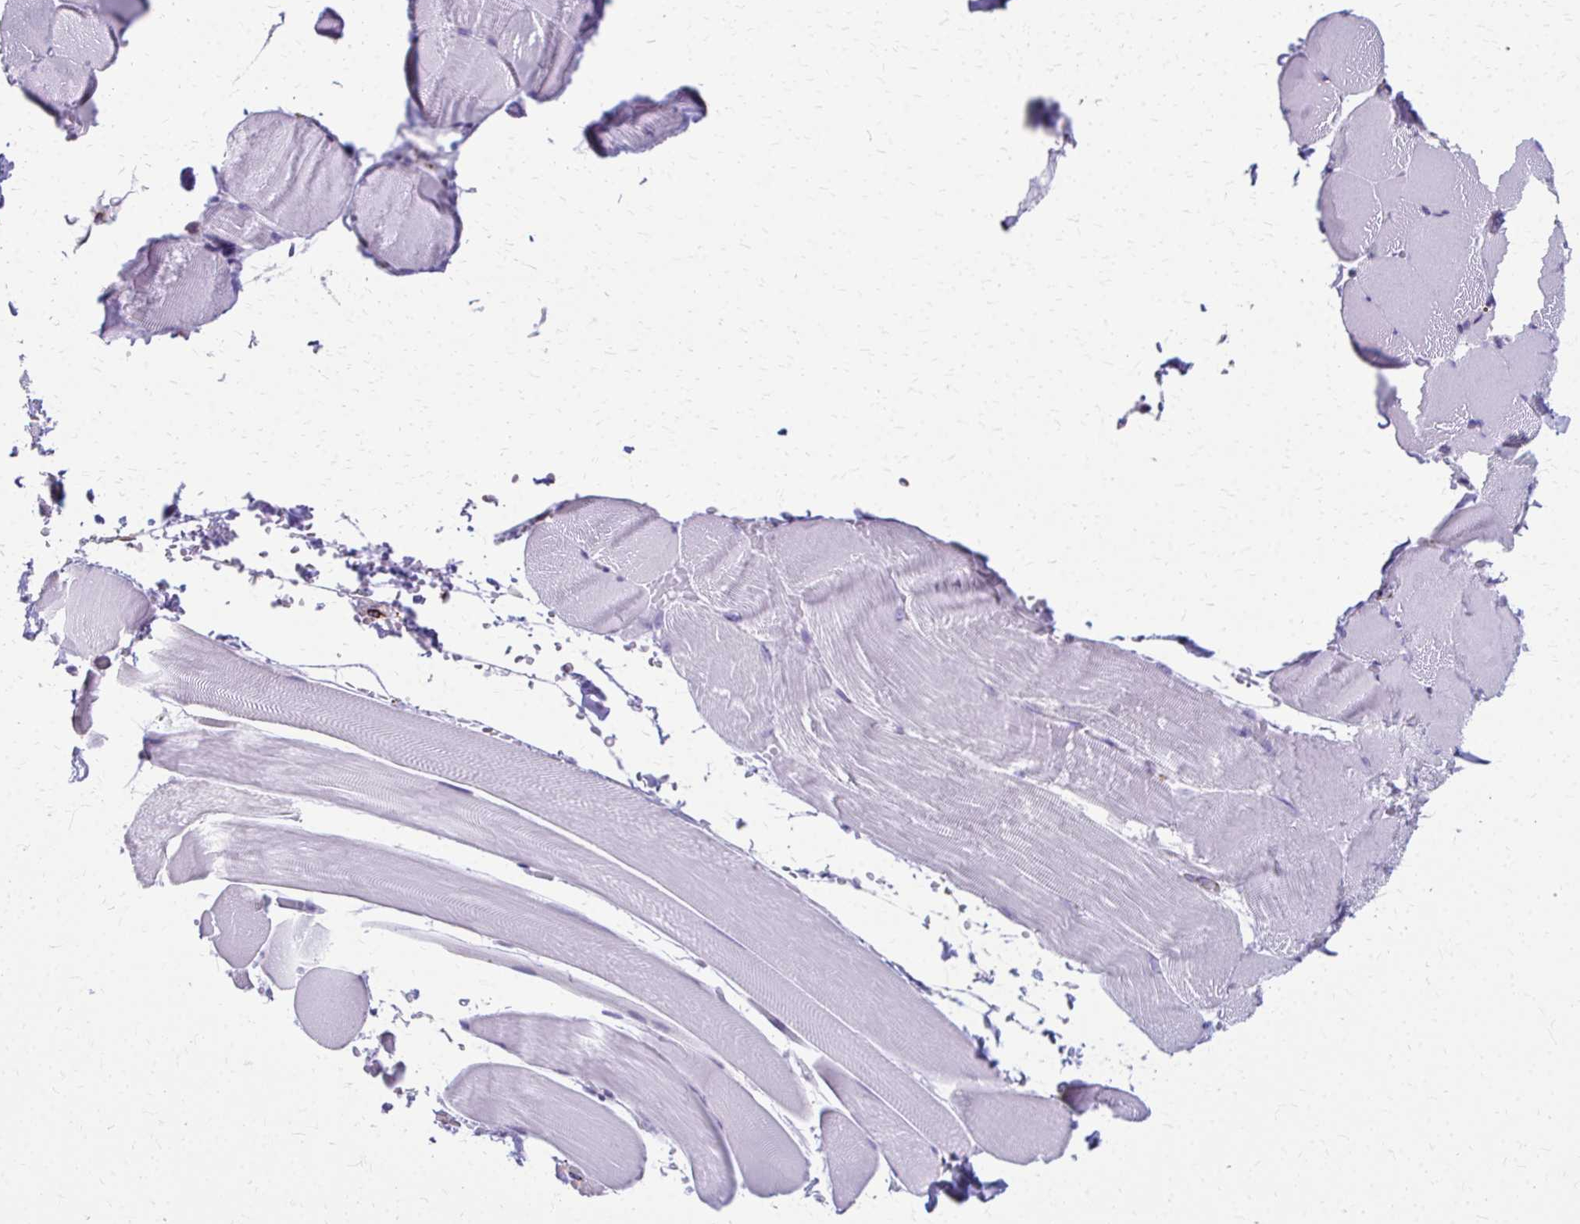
{"staining": {"intensity": "negative", "quantity": "none", "location": "none"}, "tissue": "skeletal muscle", "cell_type": "Myocytes", "image_type": "normal", "snomed": [{"axis": "morphology", "description": "Normal tissue, NOS"}, {"axis": "topography", "description": "Skeletal muscle"}], "caption": "Immunohistochemistry (IHC) of unremarkable human skeletal muscle demonstrates no positivity in myocytes. (DAB immunohistochemistry with hematoxylin counter stain).", "gene": "TRIM6", "patient": {"sex": "female", "age": 37}}